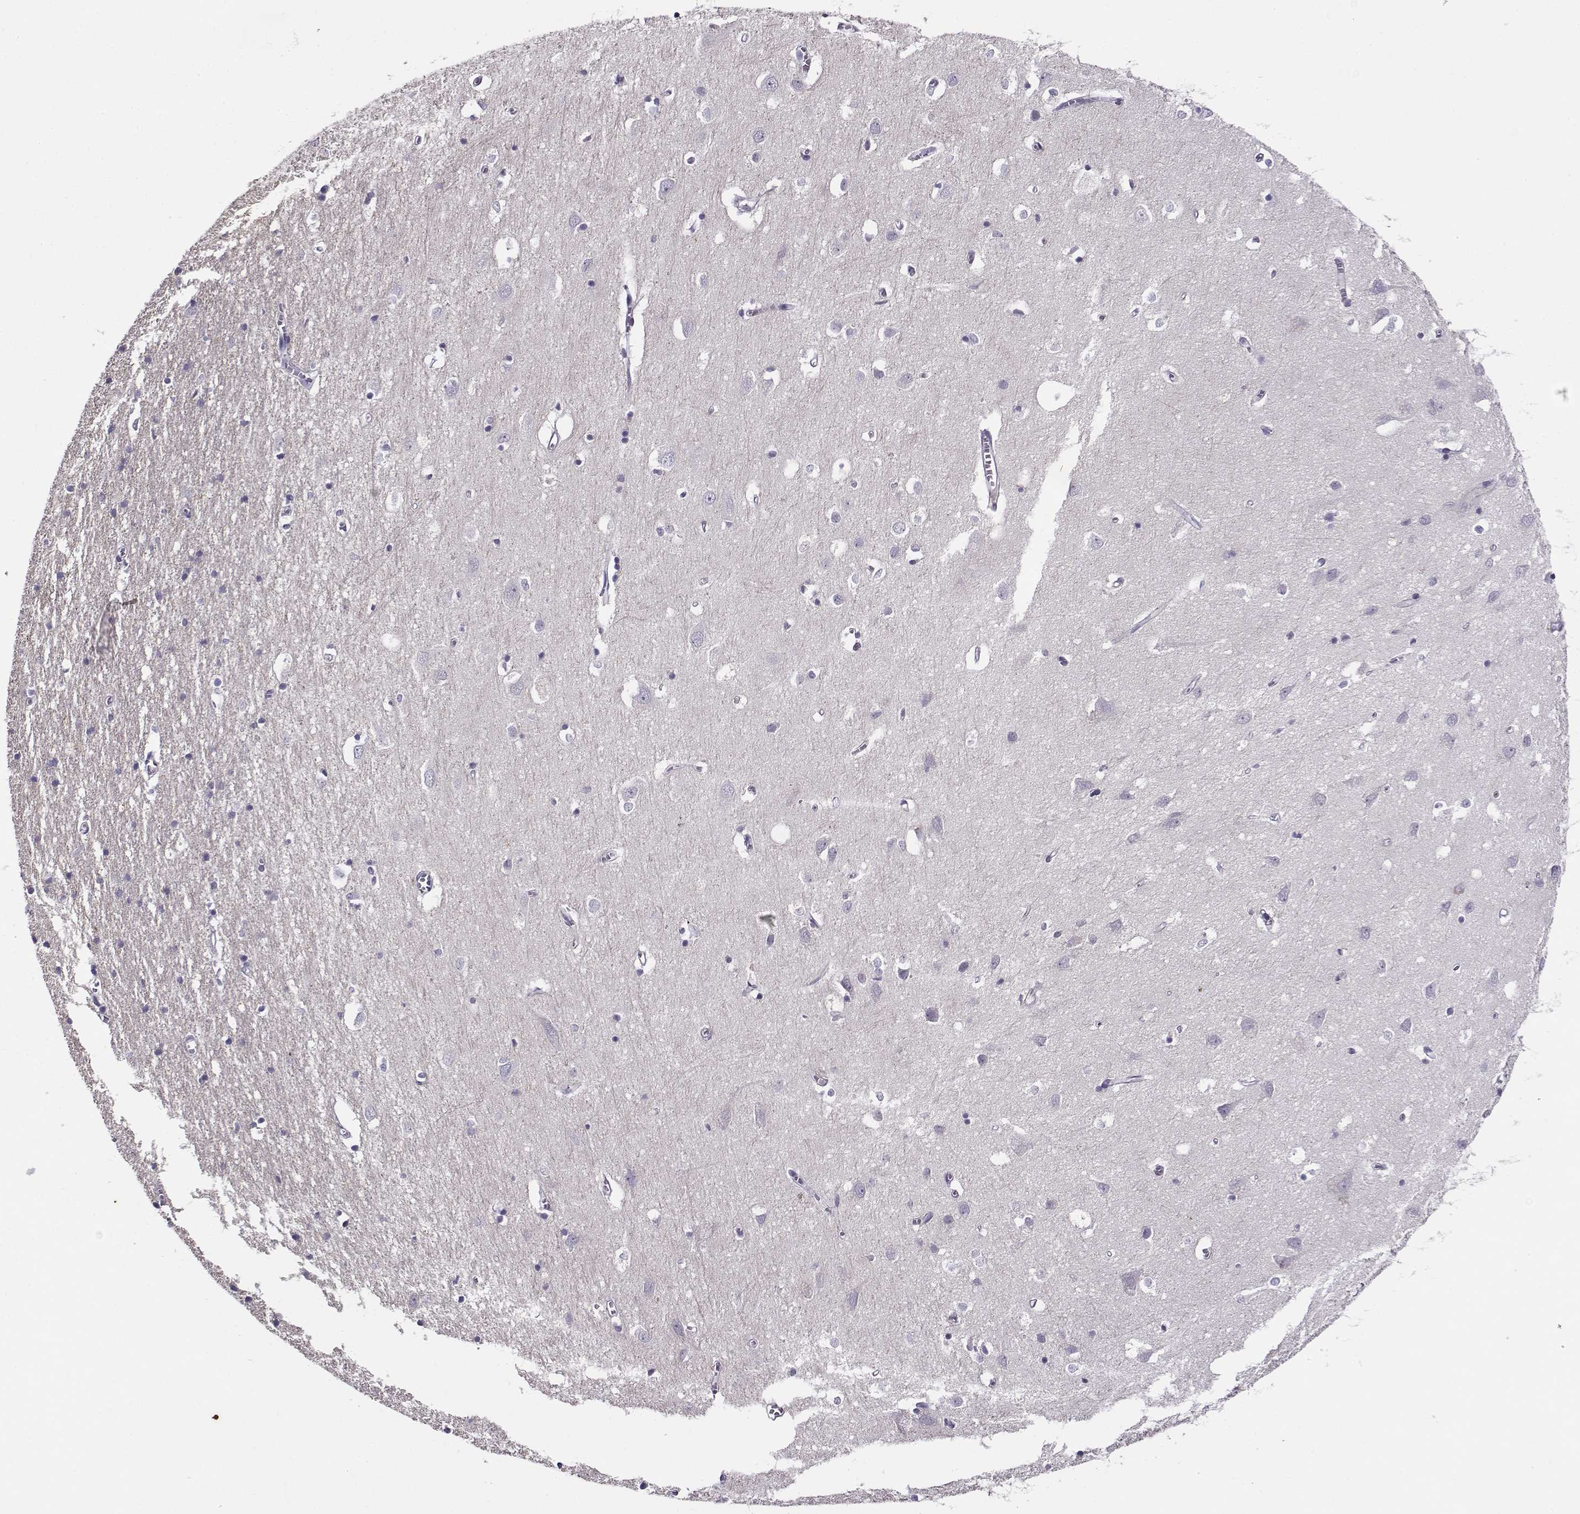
{"staining": {"intensity": "negative", "quantity": "none", "location": "none"}, "tissue": "cerebral cortex", "cell_type": "Endothelial cells", "image_type": "normal", "snomed": [{"axis": "morphology", "description": "Normal tissue, NOS"}, {"axis": "topography", "description": "Cerebral cortex"}], "caption": "A high-resolution image shows immunohistochemistry staining of unremarkable cerebral cortex, which reveals no significant expression in endothelial cells. (Immunohistochemistry (ihc), brightfield microscopy, high magnification).", "gene": "BACH1", "patient": {"sex": "male", "age": 70}}